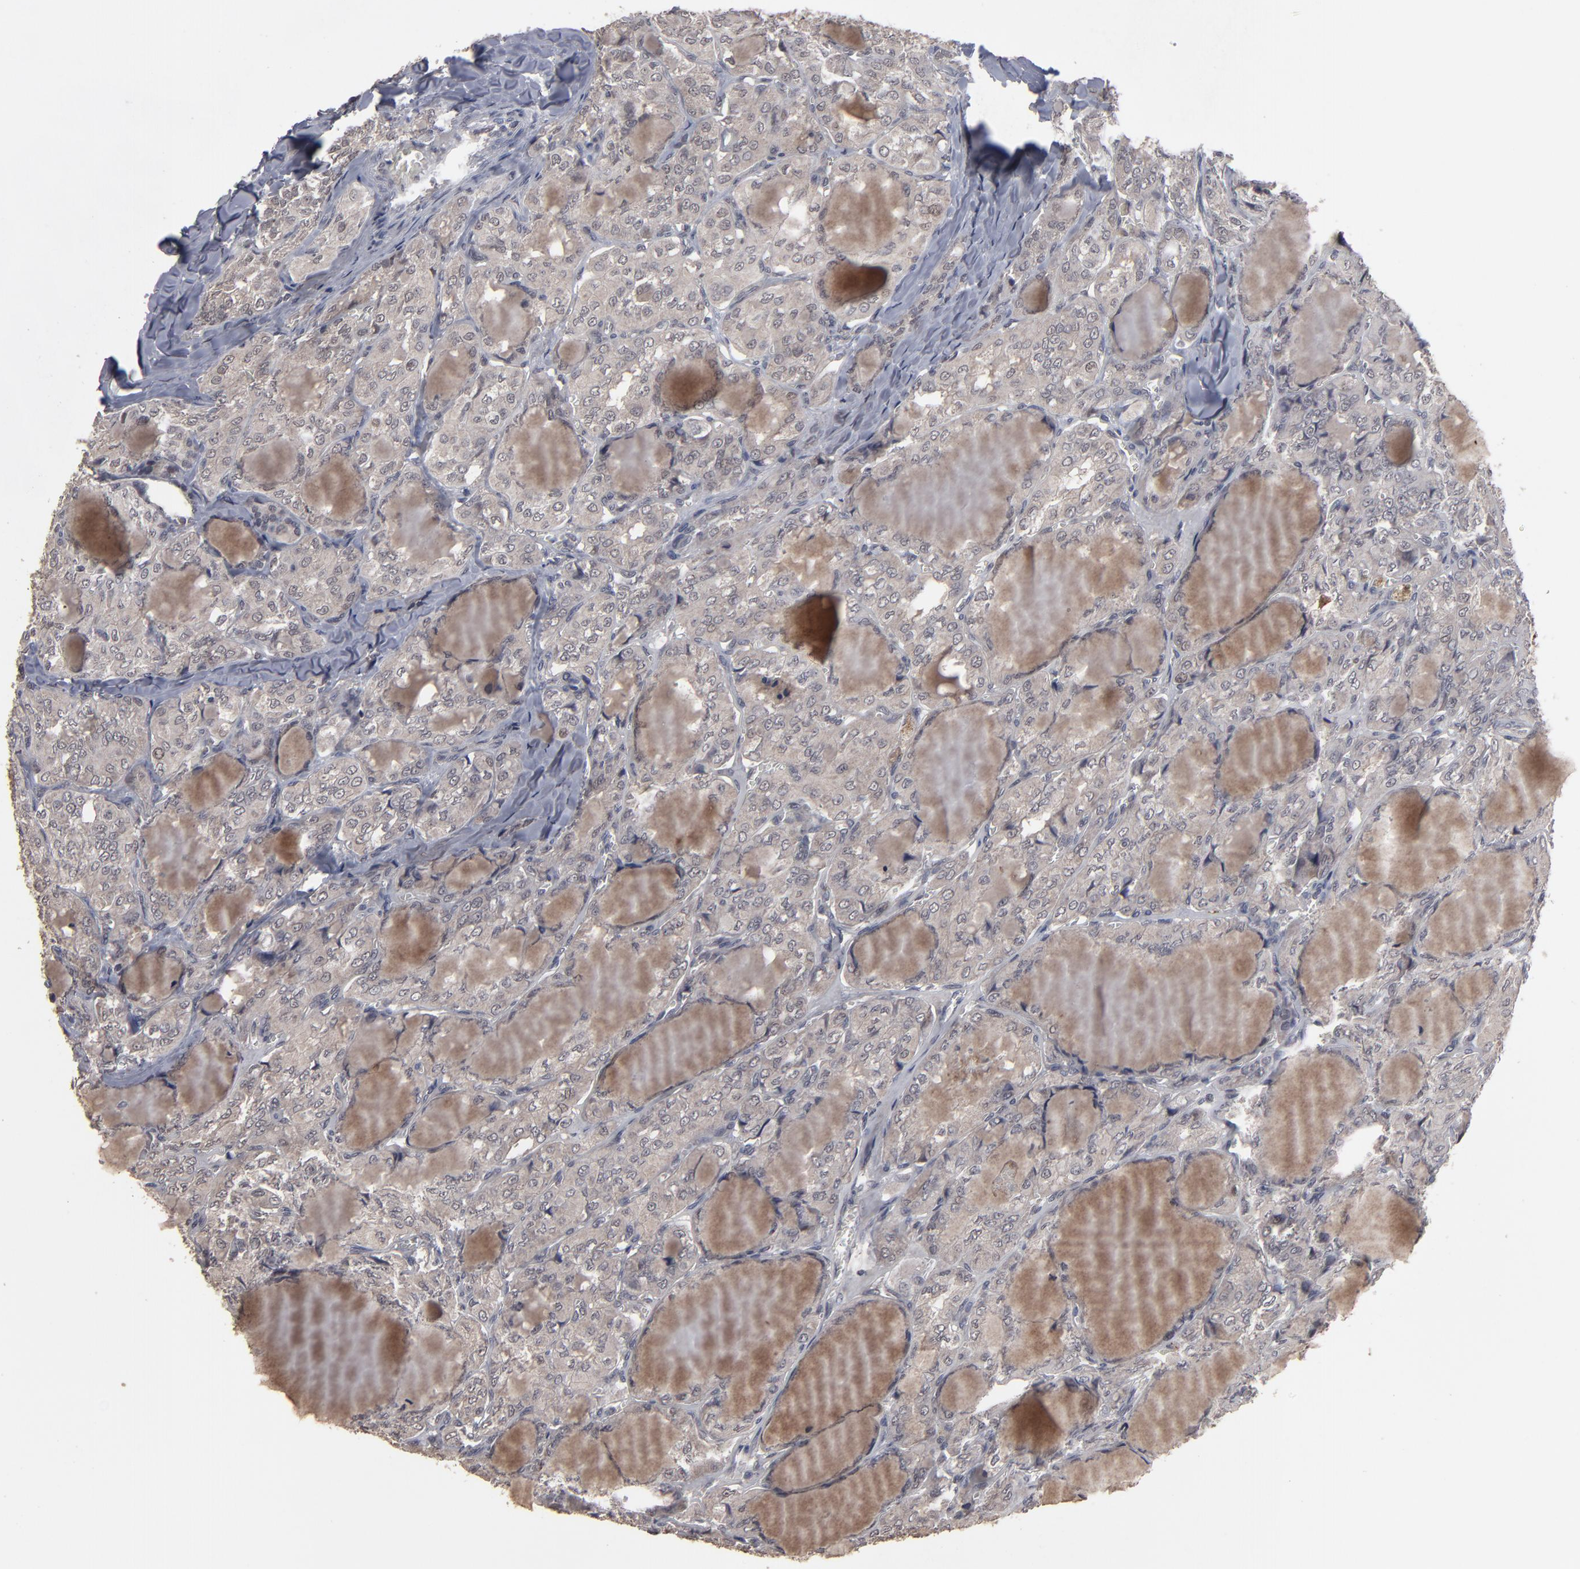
{"staining": {"intensity": "weak", "quantity": ">75%", "location": "cytoplasmic/membranous"}, "tissue": "thyroid cancer", "cell_type": "Tumor cells", "image_type": "cancer", "snomed": [{"axis": "morphology", "description": "Papillary adenocarcinoma, NOS"}, {"axis": "topography", "description": "Thyroid gland"}], "caption": "Weak cytoplasmic/membranous protein staining is seen in about >75% of tumor cells in thyroid cancer (papillary adenocarcinoma). The protein of interest is shown in brown color, while the nuclei are stained blue.", "gene": "SLC22A17", "patient": {"sex": "male", "age": 20}}